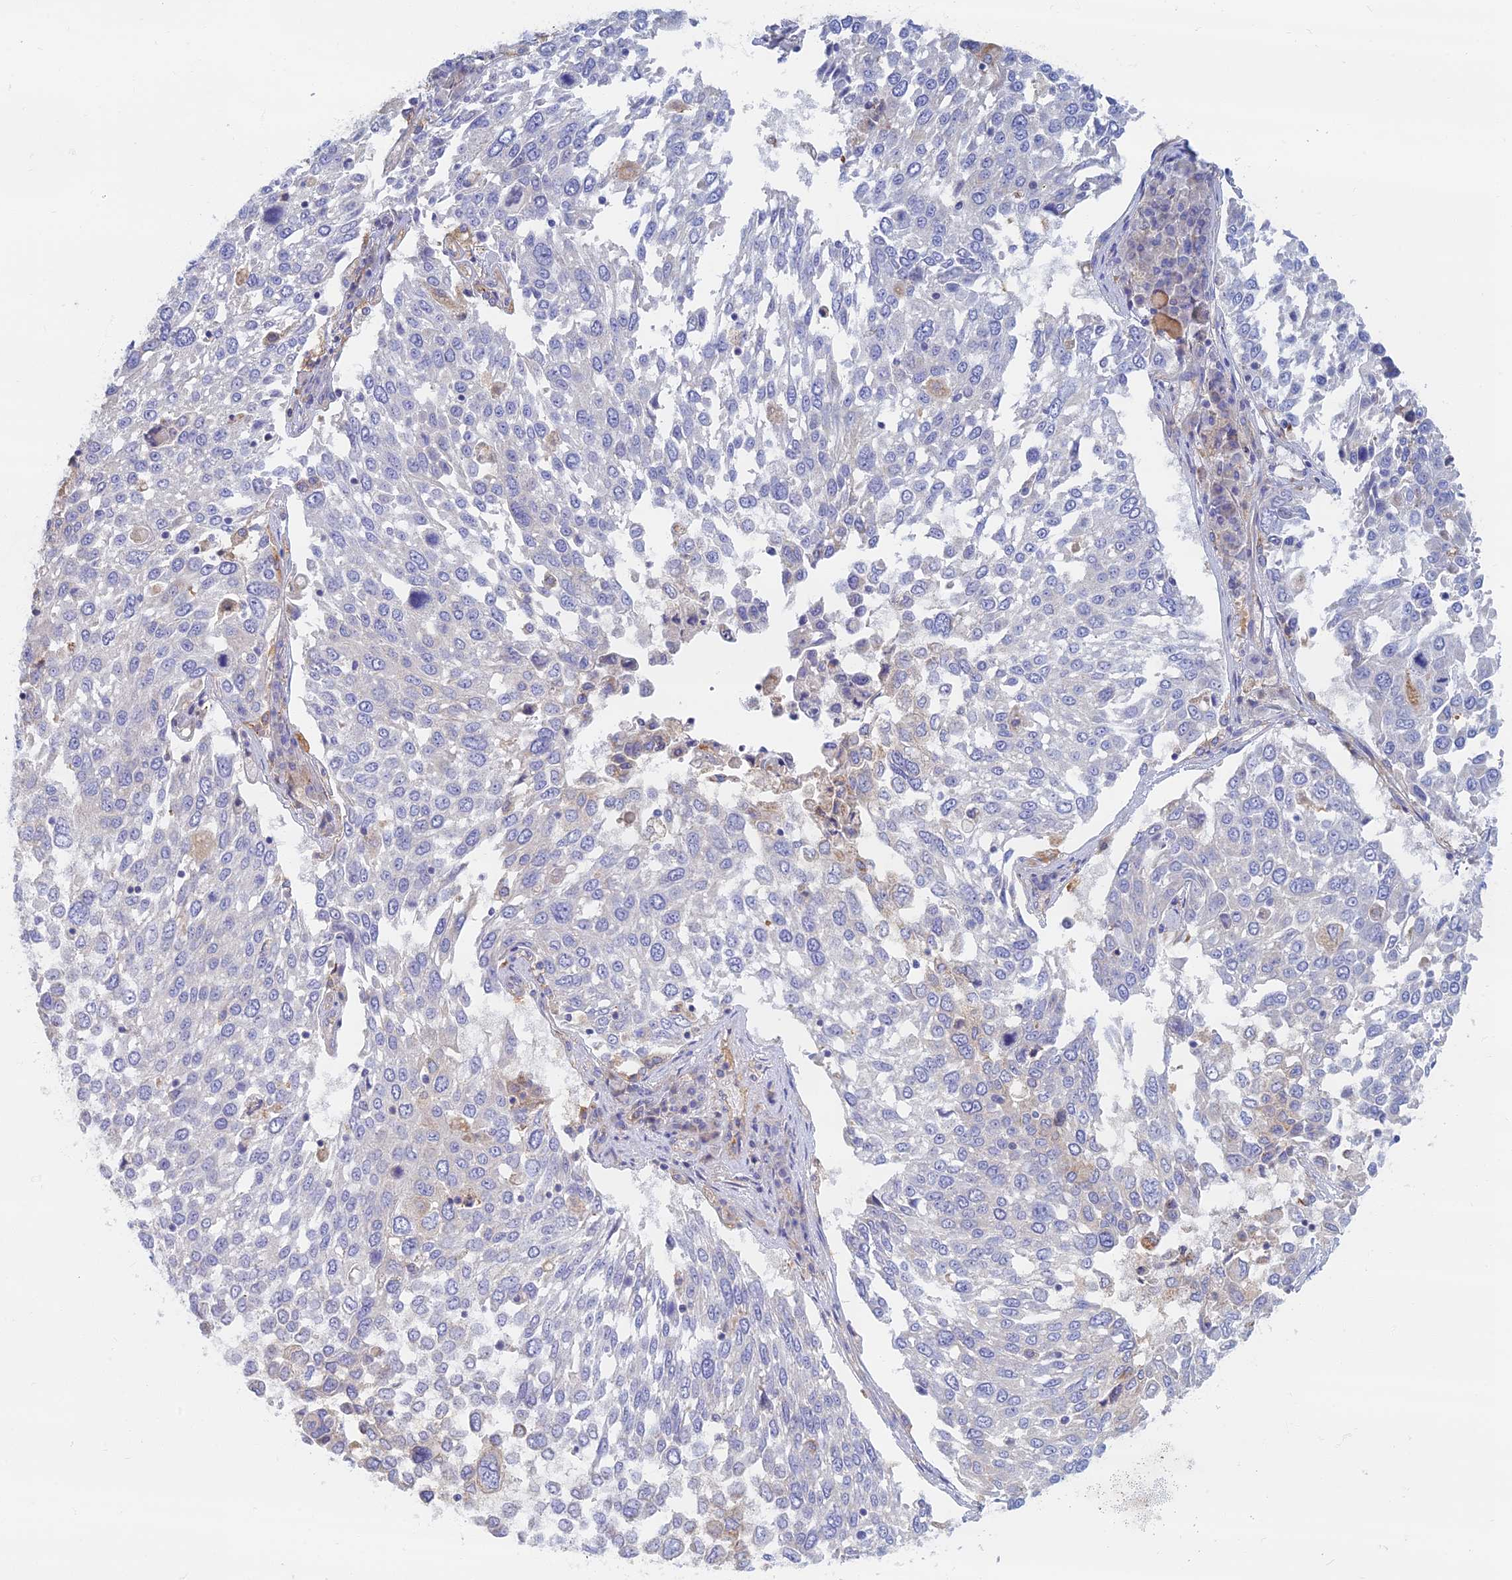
{"staining": {"intensity": "negative", "quantity": "none", "location": "none"}, "tissue": "lung cancer", "cell_type": "Tumor cells", "image_type": "cancer", "snomed": [{"axis": "morphology", "description": "Squamous cell carcinoma, NOS"}, {"axis": "topography", "description": "Lung"}], "caption": "The image reveals no staining of tumor cells in lung squamous cell carcinoma. (DAB (3,3'-diaminobenzidine) immunohistochemistry visualized using brightfield microscopy, high magnification).", "gene": "TMEM44", "patient": {"sex": "male", "age": 65}}